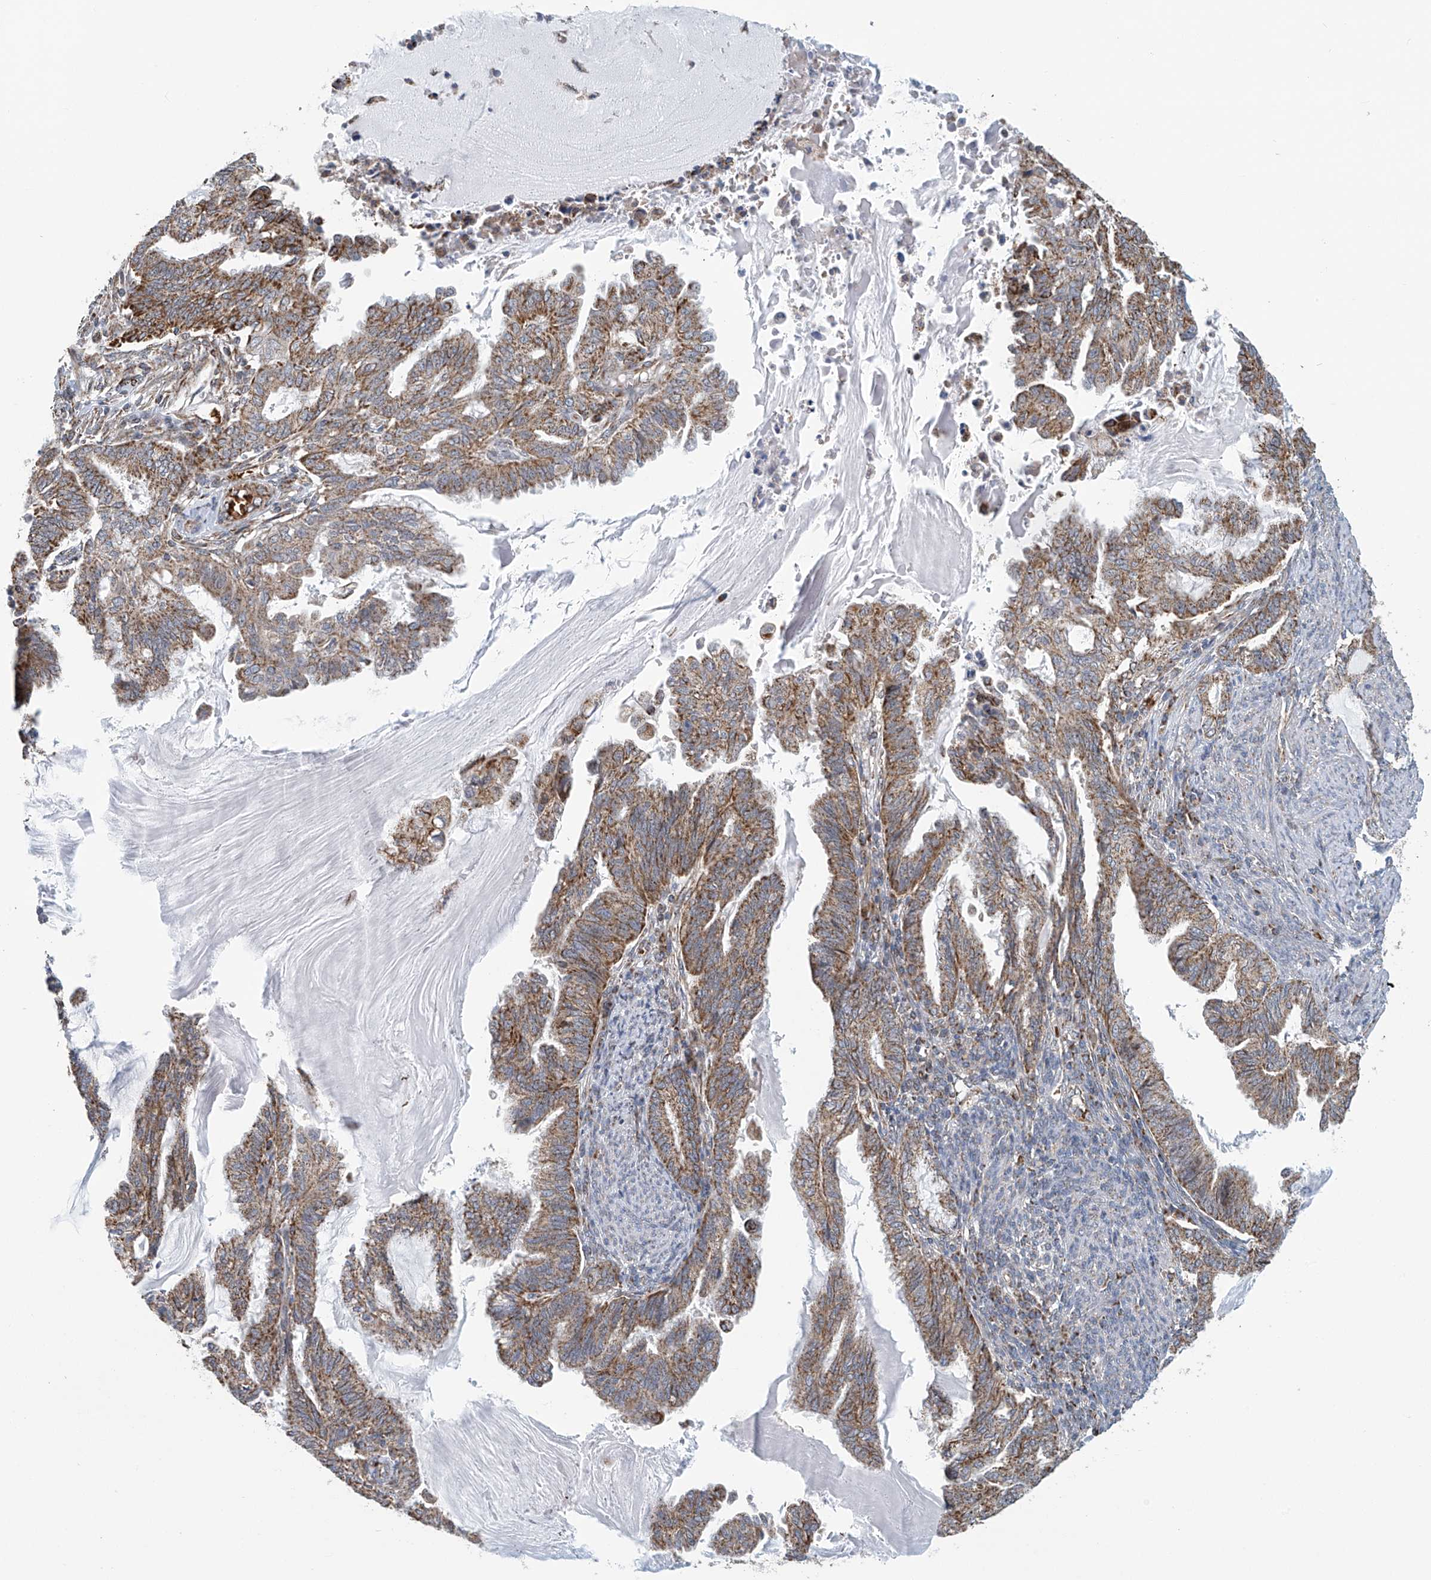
{"staining": {"intensity": "moderate", "quantity": ">75%", "location": "cytoplasmic/membranous"}, "tissue": "endometrial cancer", "cell_type": "Tumor cells", "image_type": "cancer", "snomed": [{"axis": "morphology", "description": "Adenocarcinoma, NOS"}, {"axis": "topography", "description": "Endometrium"}], "caption": "Endometrial adenocarcinoma stained with immunohistochemistry shows moderate cytoplasmic/membranous positivity in about >75% of tumor cells. Ihc stains the protein of interest in brown and the nuclei are stained blue.", "gene": "COMMD1", "patient": {"sex": "female", "age": 86}}